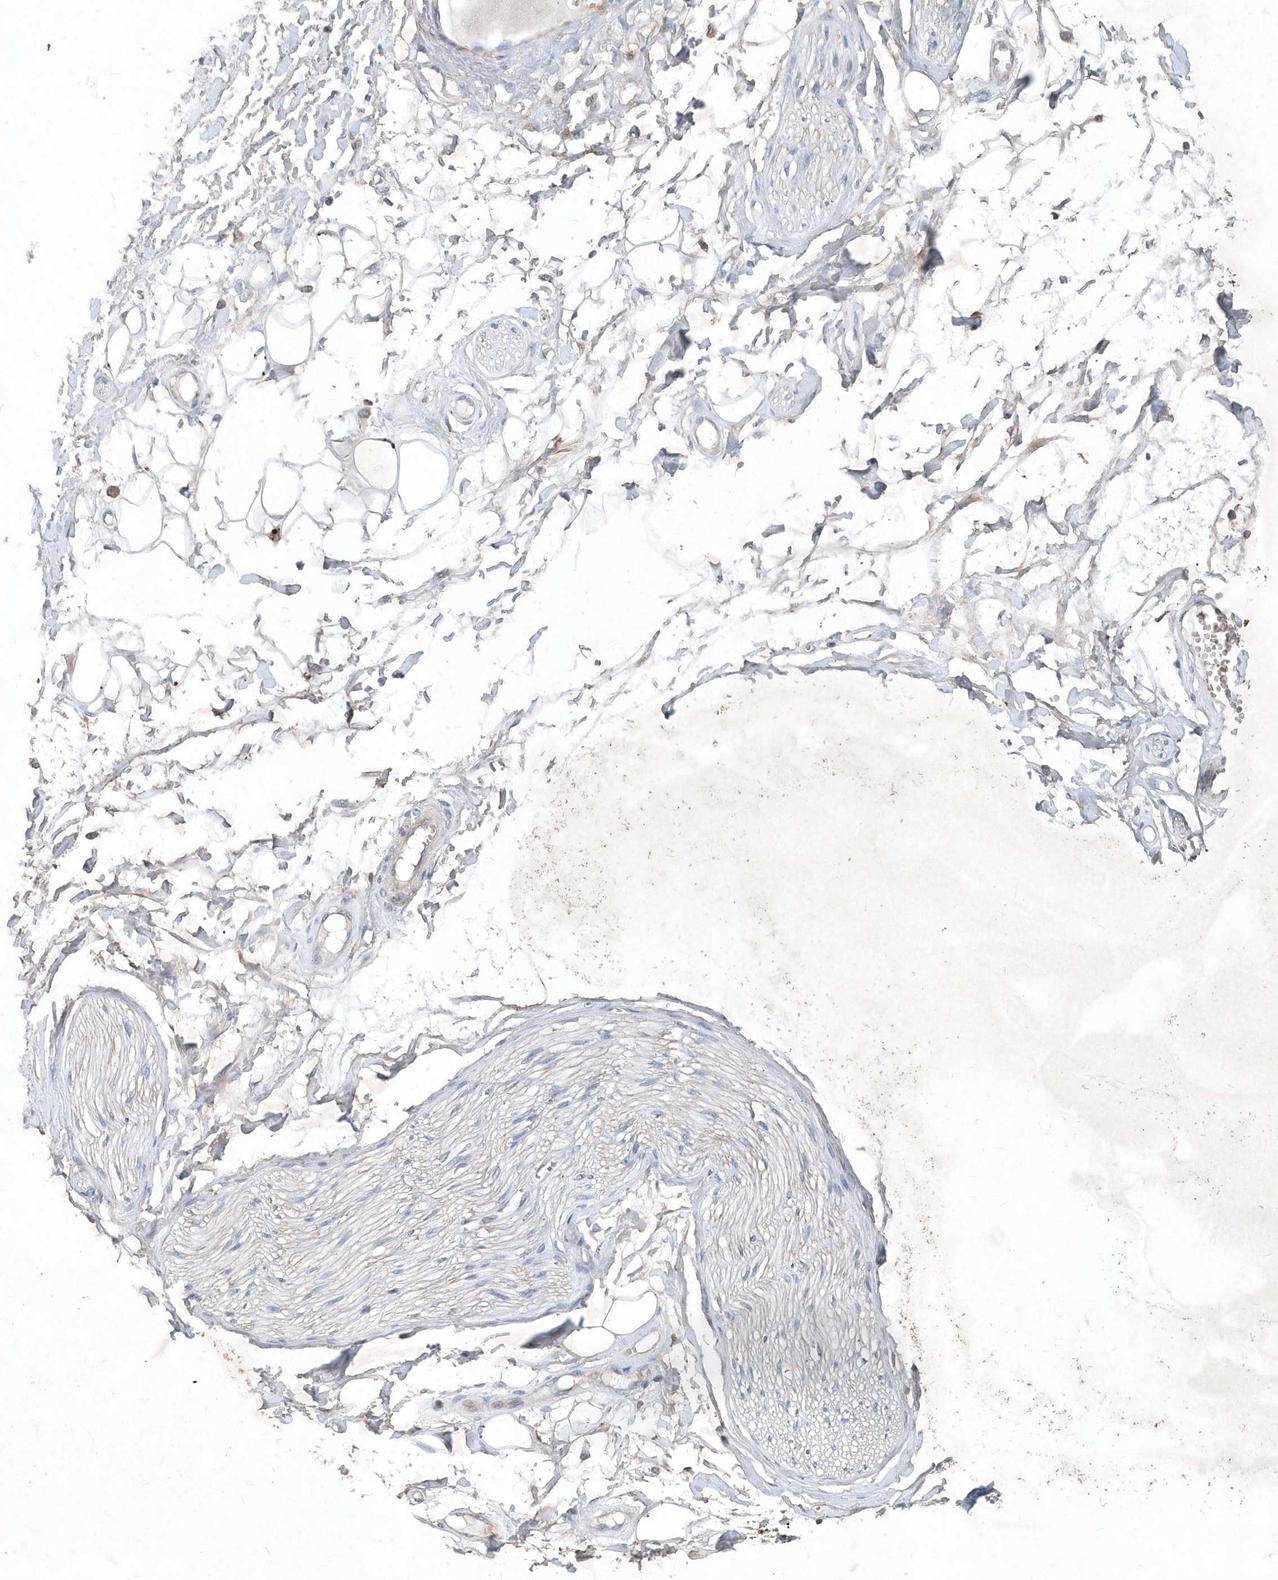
{"staining": {"intensity": "negative", "quantity": "none", "location": "none"}, "tissue": "soft tissue", "cell_type": "Chondrocytes", "image_type": "normal", "snomed": [{"axis": "morphology", "description": "Normal tissue, NOS"}, {"axis": "morphology", "description": "Inflammation, NOS"}, {"axis": "topography", "description": "Salivary gland"}, {"axis": "topography", "description": "Peripheral nerve tissue"}], "caption": "DAB (3,3'-diaminobenzidine) immunohistochemical staining of unremarkable human soft tissue shows no significant expression in chondrocytes.", "gene": "SCFD2", "patient": {"sex": "female", "age": 75}}